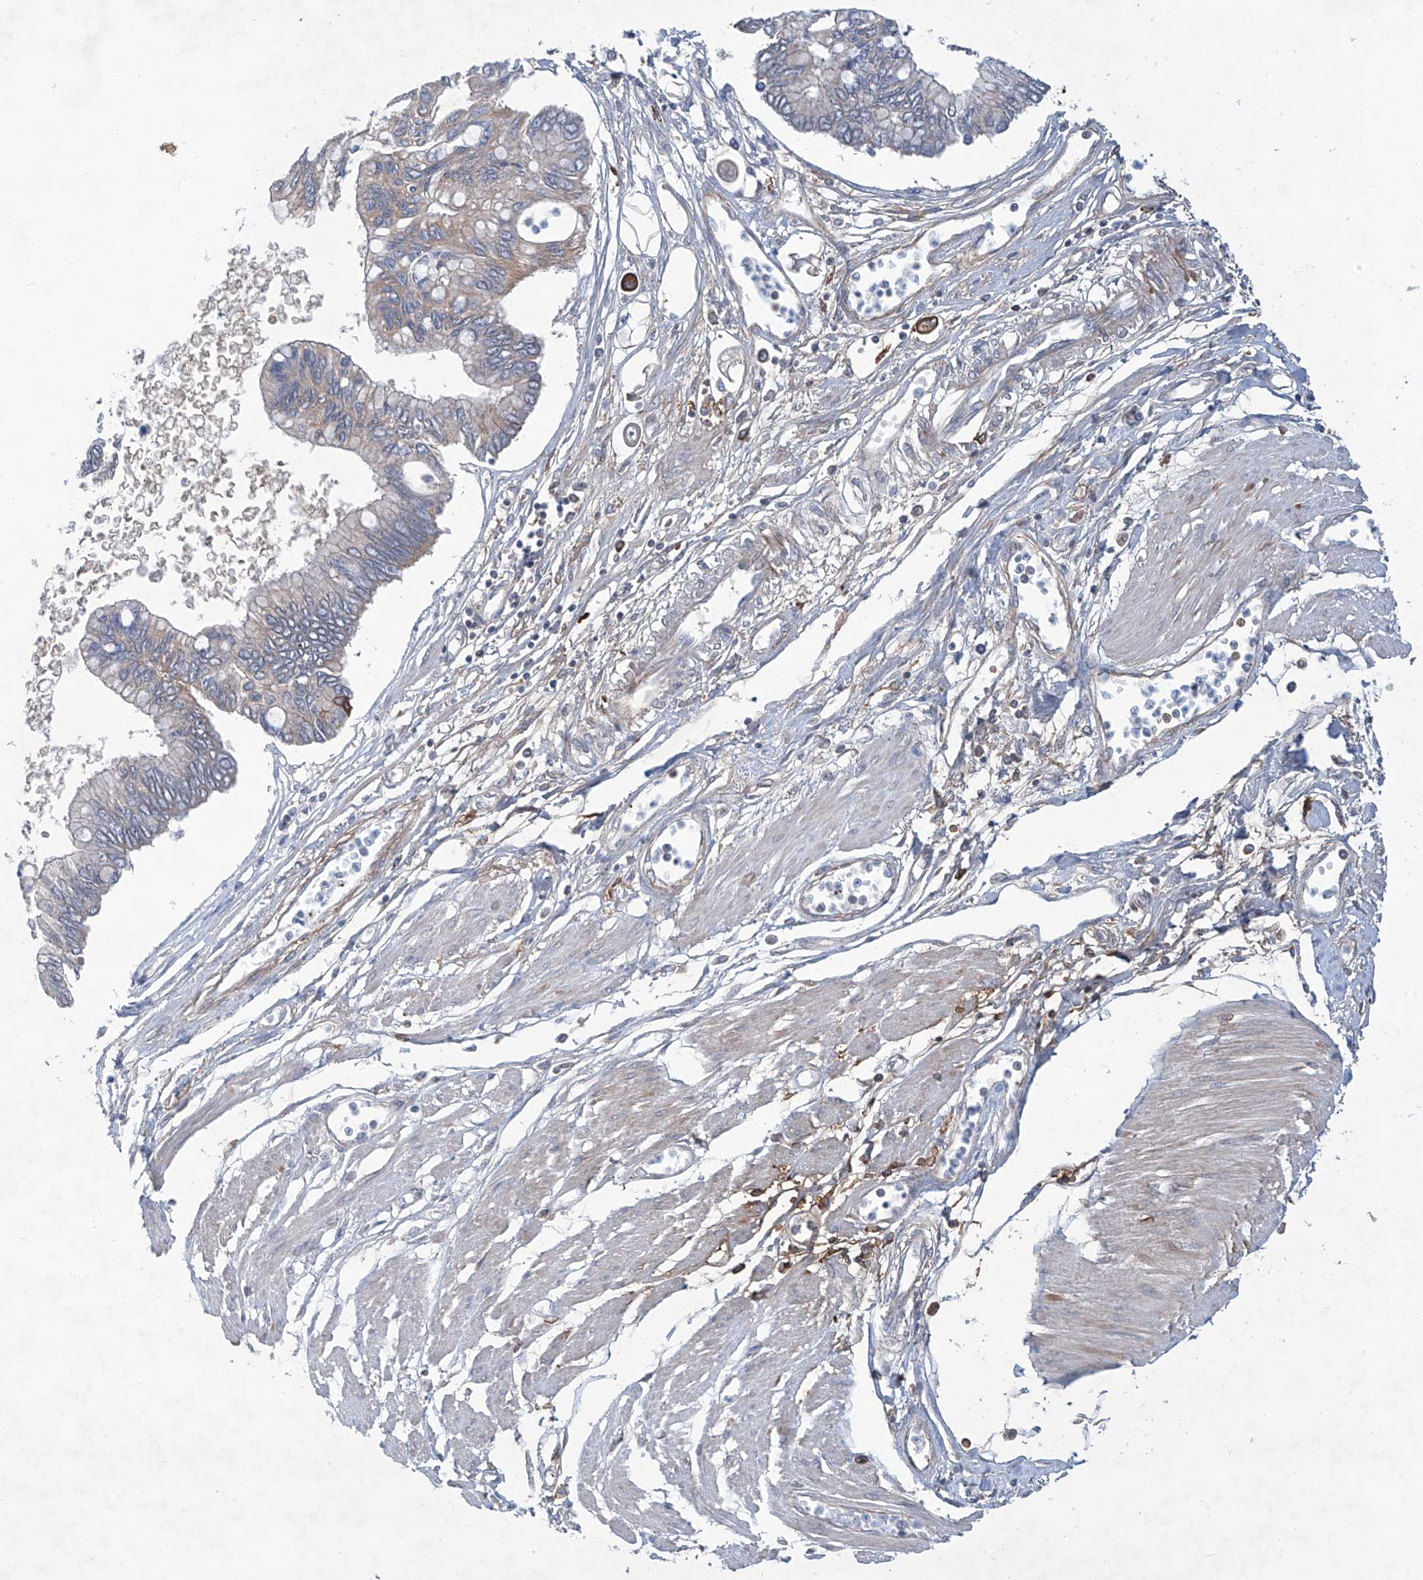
{"staining": {"intensity": "moderate", "quantity": "<25%", "location": "cytoplasmic/membranous"}, "tissue": "pancreatic cancer", "cell_type": "Tumor cells", "image_type": "cancer", "snomed": [{"axis": "morphology", "description": "Adenocarcinoma, NOS"}, {"axis": "topography", "description": "Pancreas"}], "caption": "Immunohistochemical staining of adenocarcinoma (pancreatic) reveals low levels of moderate cytoplasmic/membranous staining in approximately <25% of tumor cells. (DAB (3,3'-diaminobenzidine) IHC, brown staining for protein, blue staining for nuclei).", "gene": "SIX4", "patient": {"sex": "female", "age": 77}}